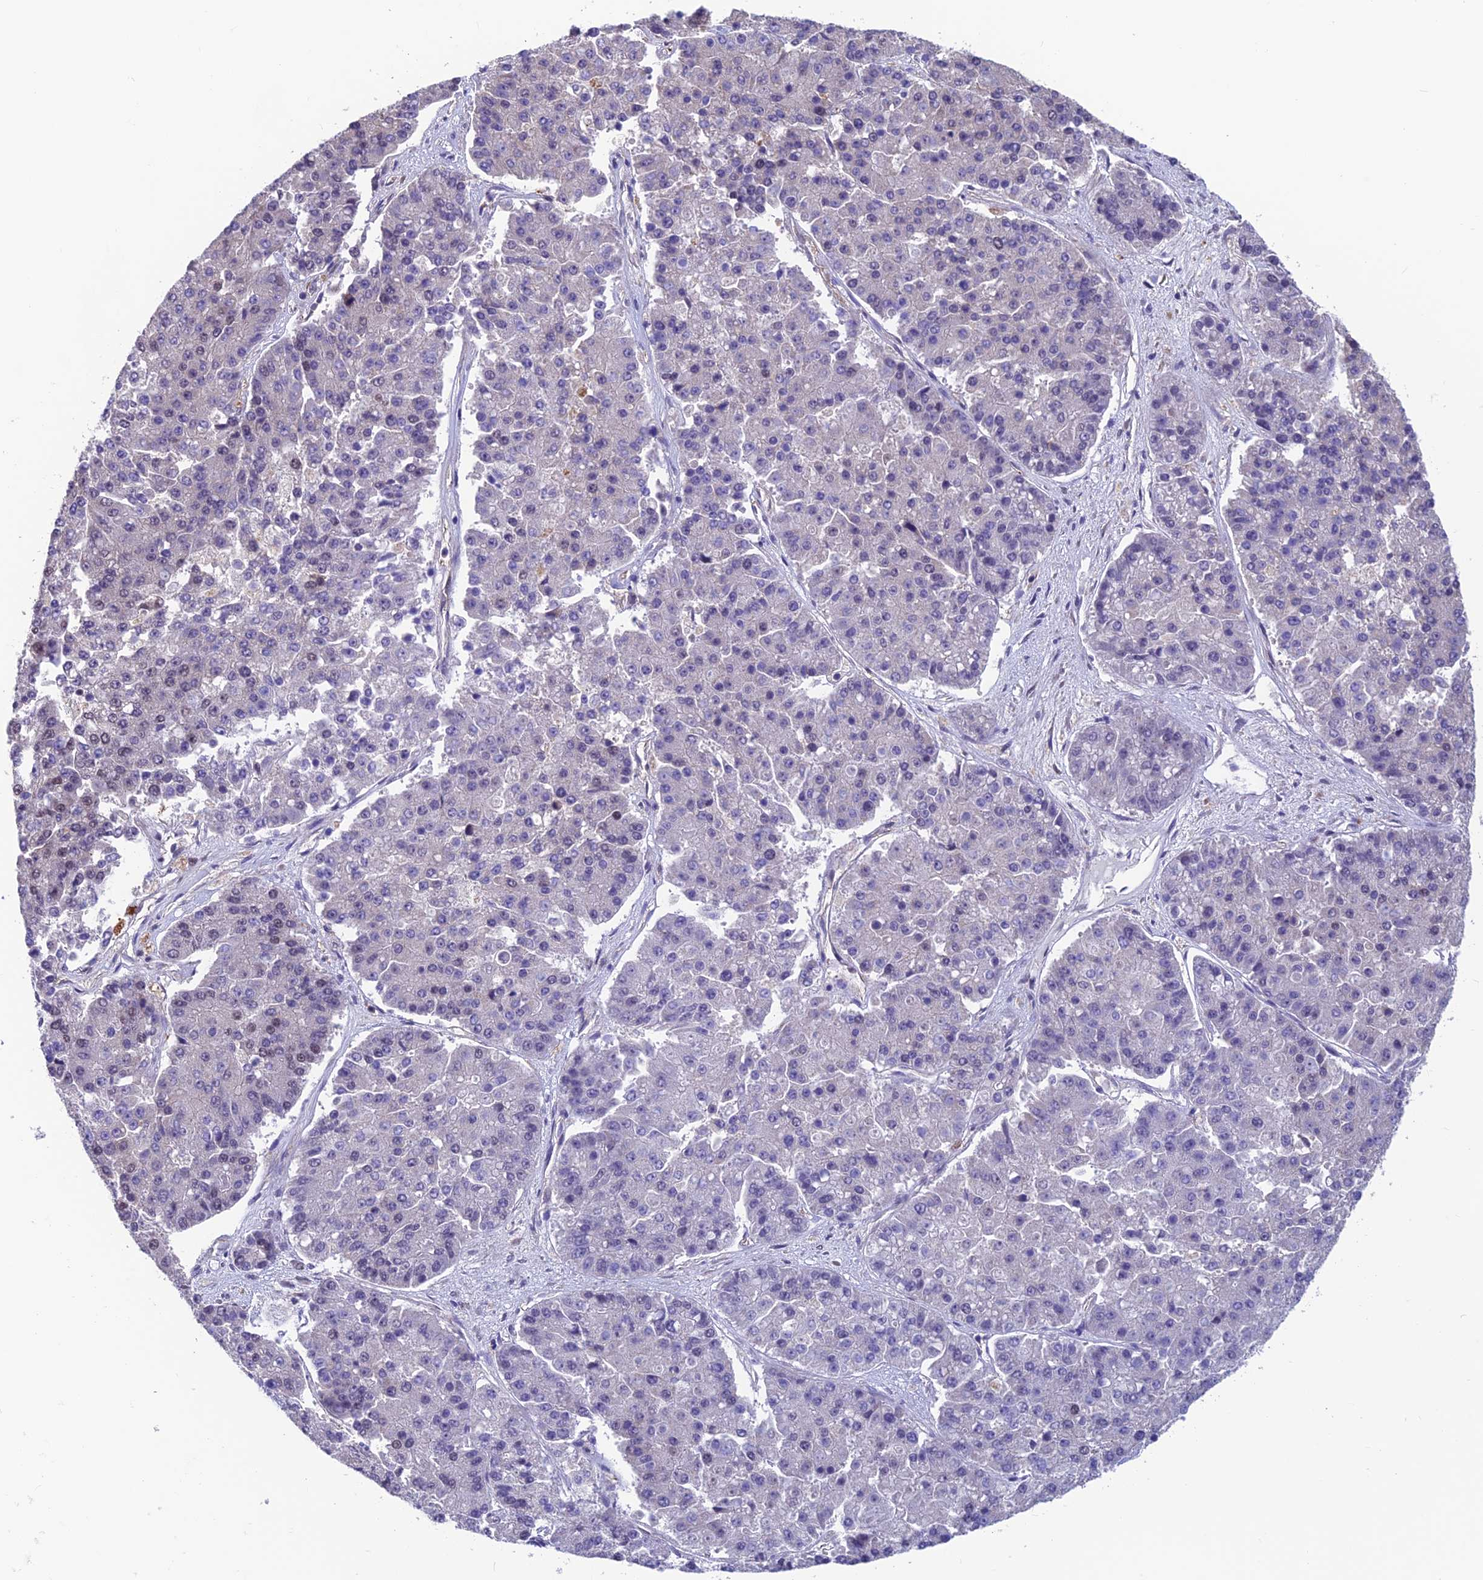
{"staining": {"intensity": "negative", "quantity": "none", "location": "none"}, "tissue": "pancreatic cancer", "cell_type": "Tumor cells", "image_type": "cancer", "snomed": [{"axis": "morphology", "description": "Adenocarcinoma, NOS"}, {"axis": "topography", "description": "Pancreas"}], "caption": "Tumor cells are negative for brown protein staining in adenocarcinoma (pancreatic).", "gene": "KIAA1191", "patient": {"sex": "male", "age": 50}}